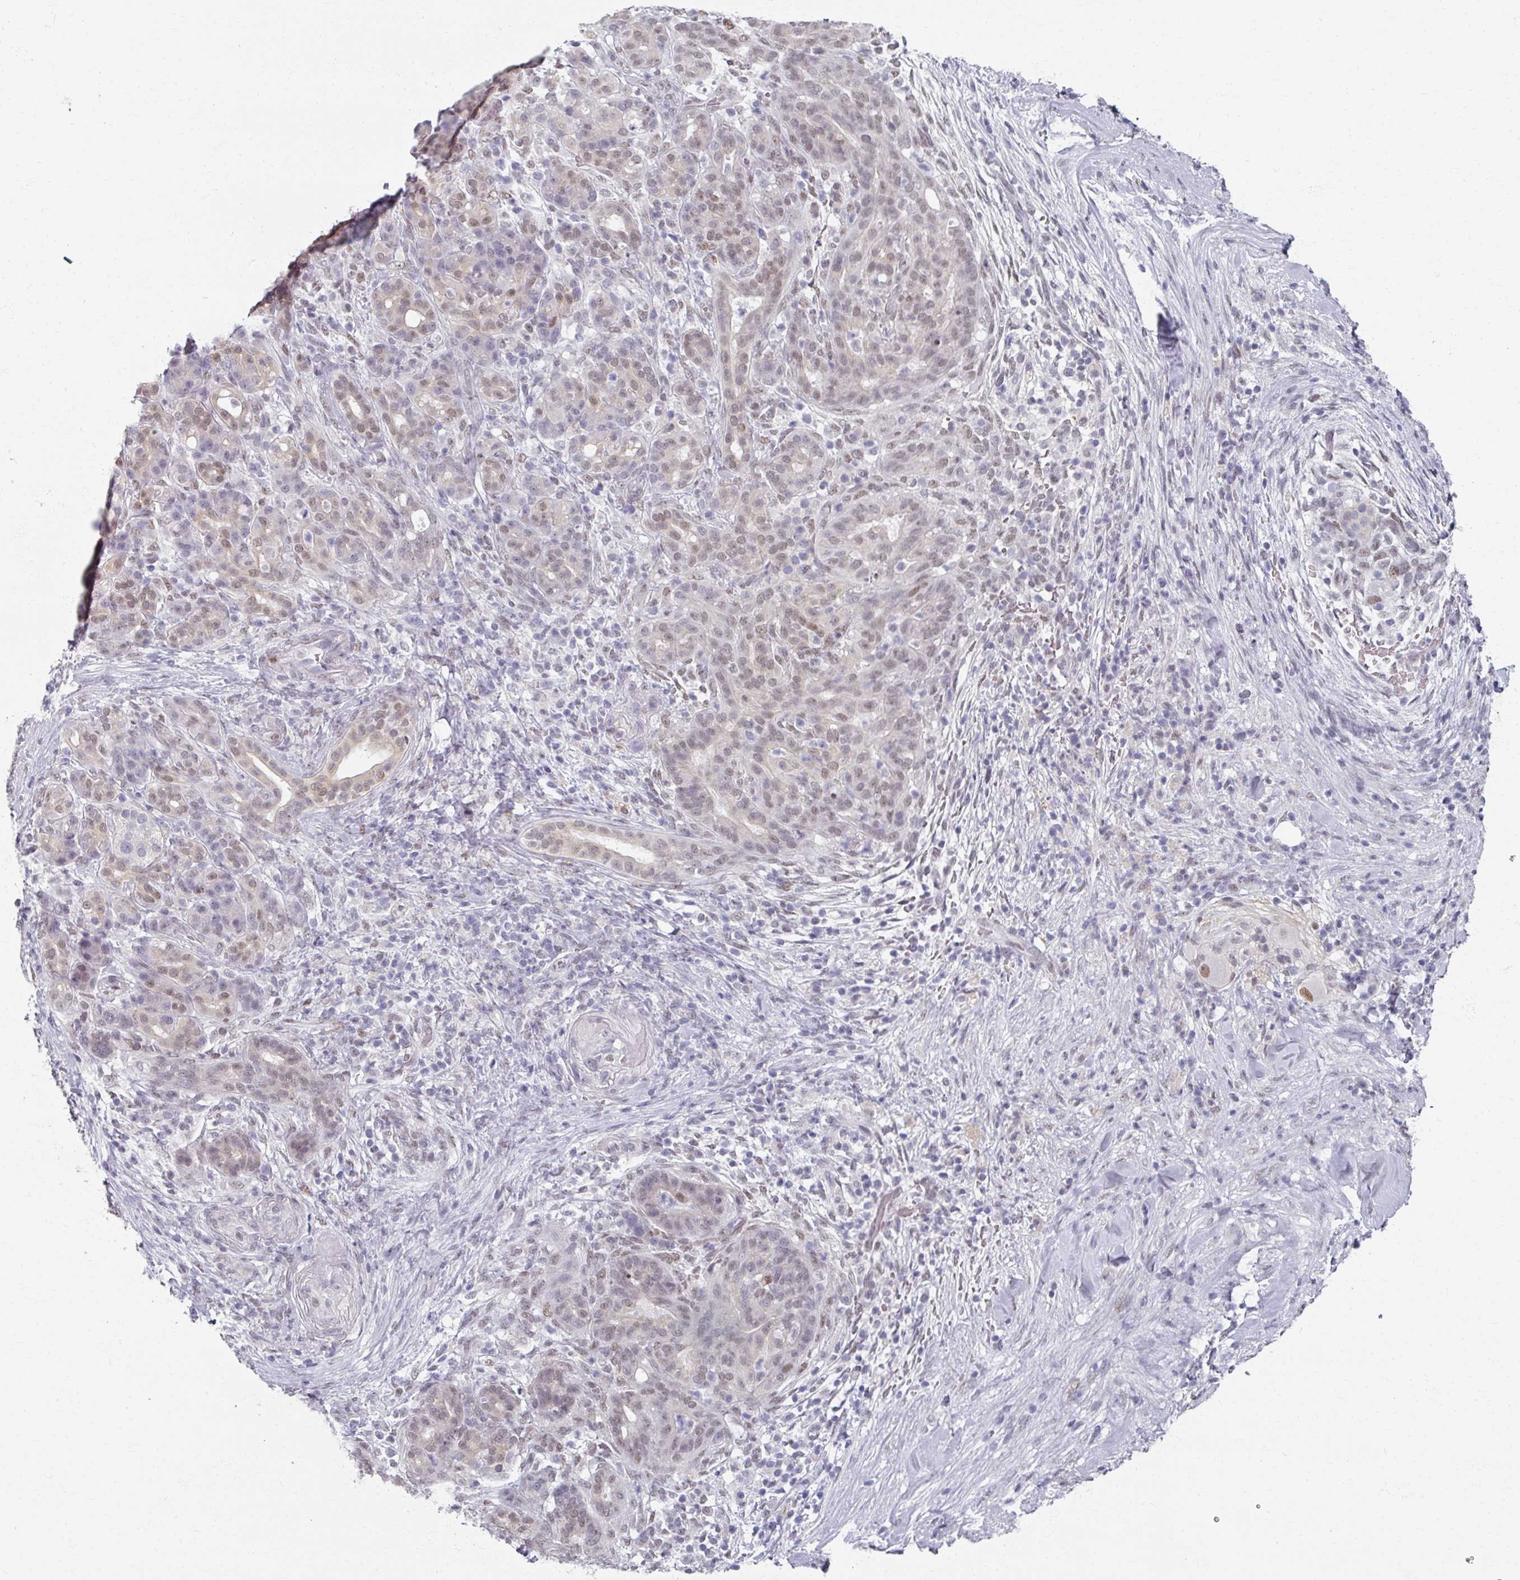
{"staining": {"intensity": "weak", "quantity": ">75%", "location": "nuclear"}, "tissue": "pancreatic cancer", "cell_type": "Tumor cells", "image_type": "cancer", "snomed": [{"axis": "morphology", "description": "Adenocarcinoma, NOS"}, {"axis": "topography", "description": "Pancreas"}], "caption": "Pancreatic cancer (adenocarcinoma) stained with a brown dye exhibits weak nuclear positive expression in approximately >75% of tumor cells.", "gene": "RIPOR3", "patient": {"sex": "male", "age": 44}}